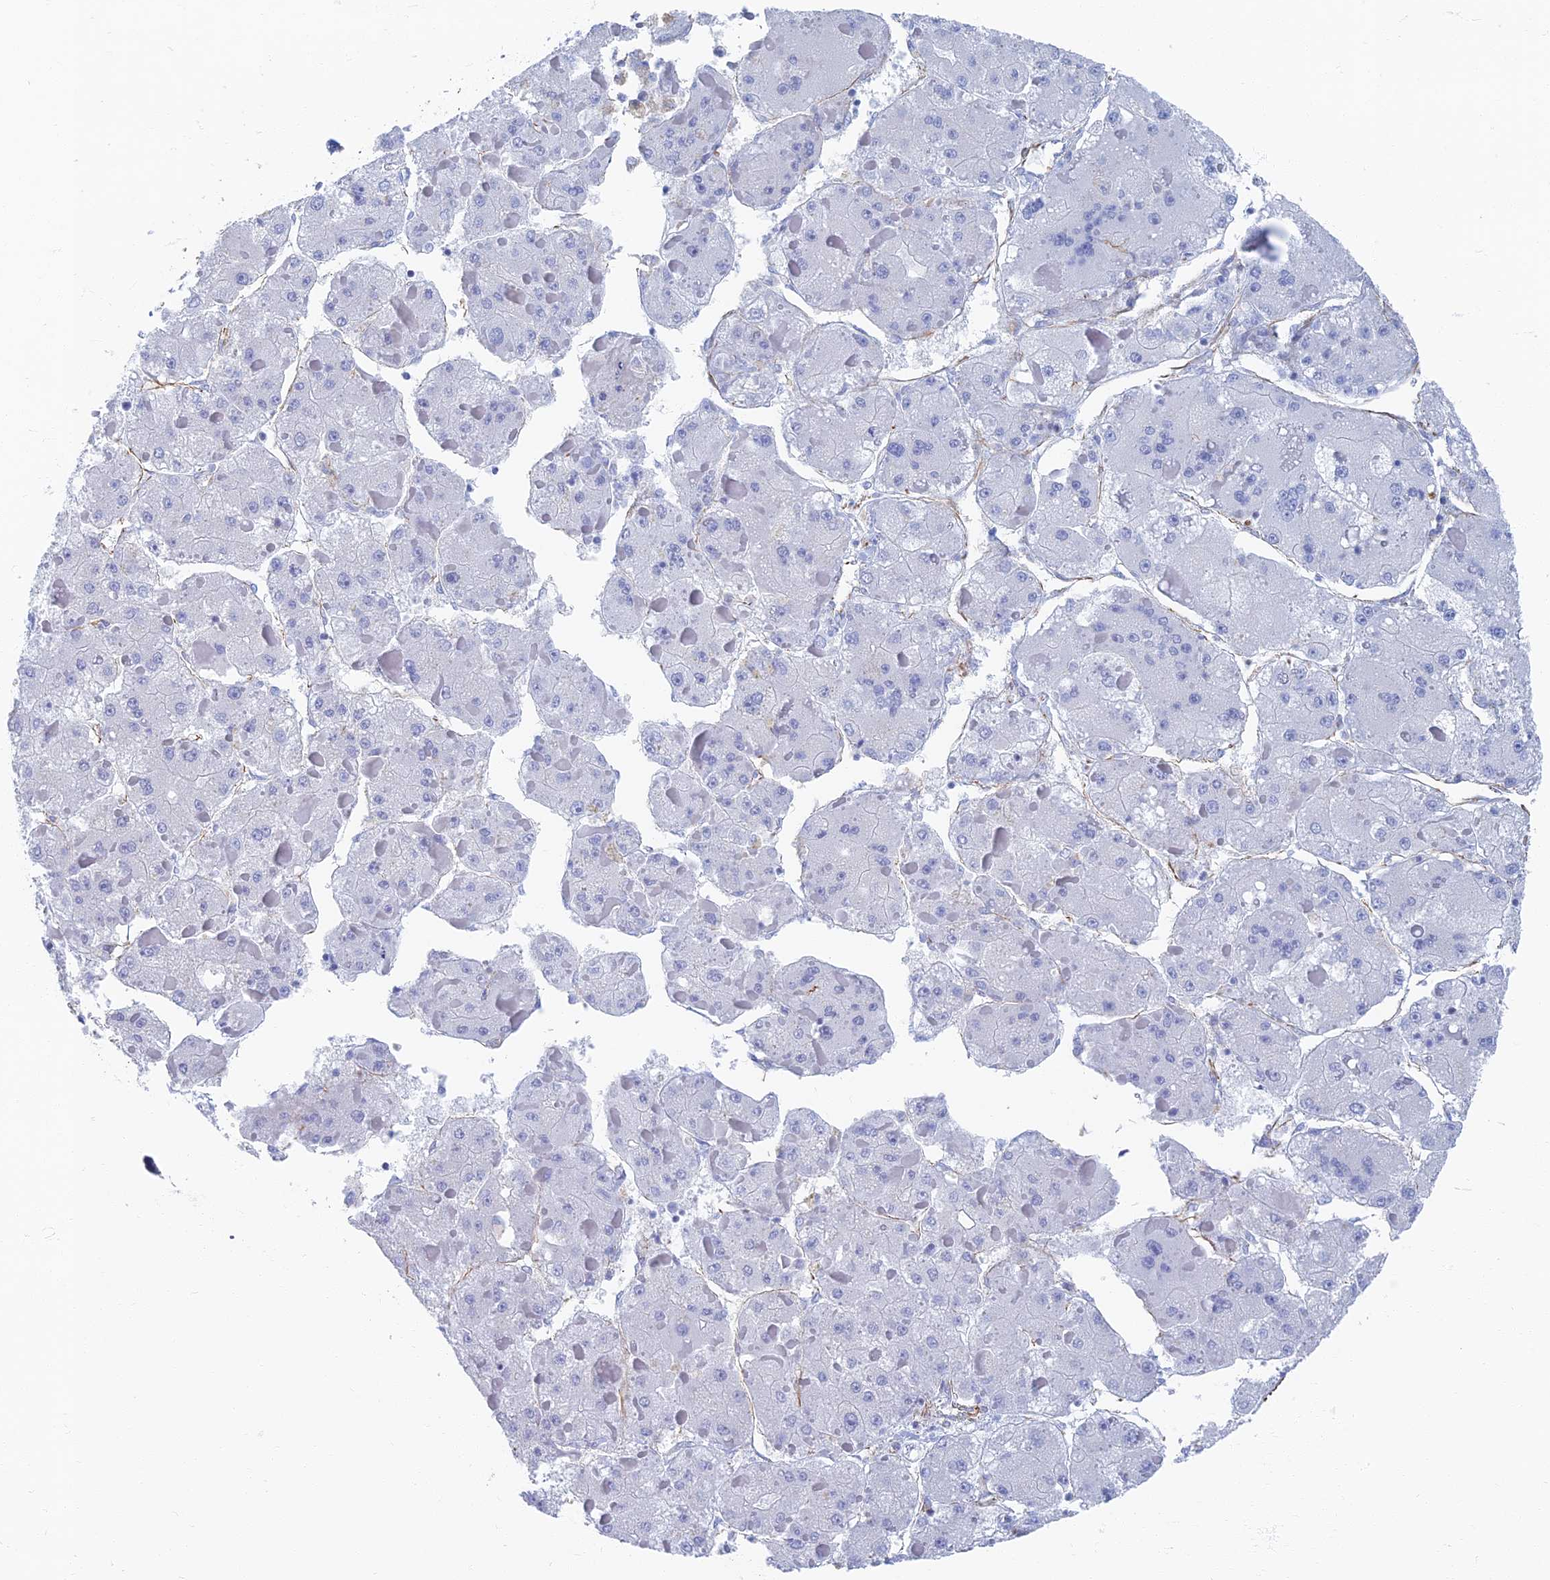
{"staining": {"intensity": "negative", "quantity": "none", "location": "none"}, "tissue": "liver cancer", "cell_type": "Tumor cells", "image_type": "cancer", "snomed": [{"axis": "morphology", "description": "Carcinoma, Hepatocellular, NOS"}, {"axis": "topography", "description": "Liver"}], "caption": "Tumor cells are negative for brown protein staining in hepatocellular carcinoma (liver).", "gene": "RMC1", "patient": {"sex": "female", "age": 73}}